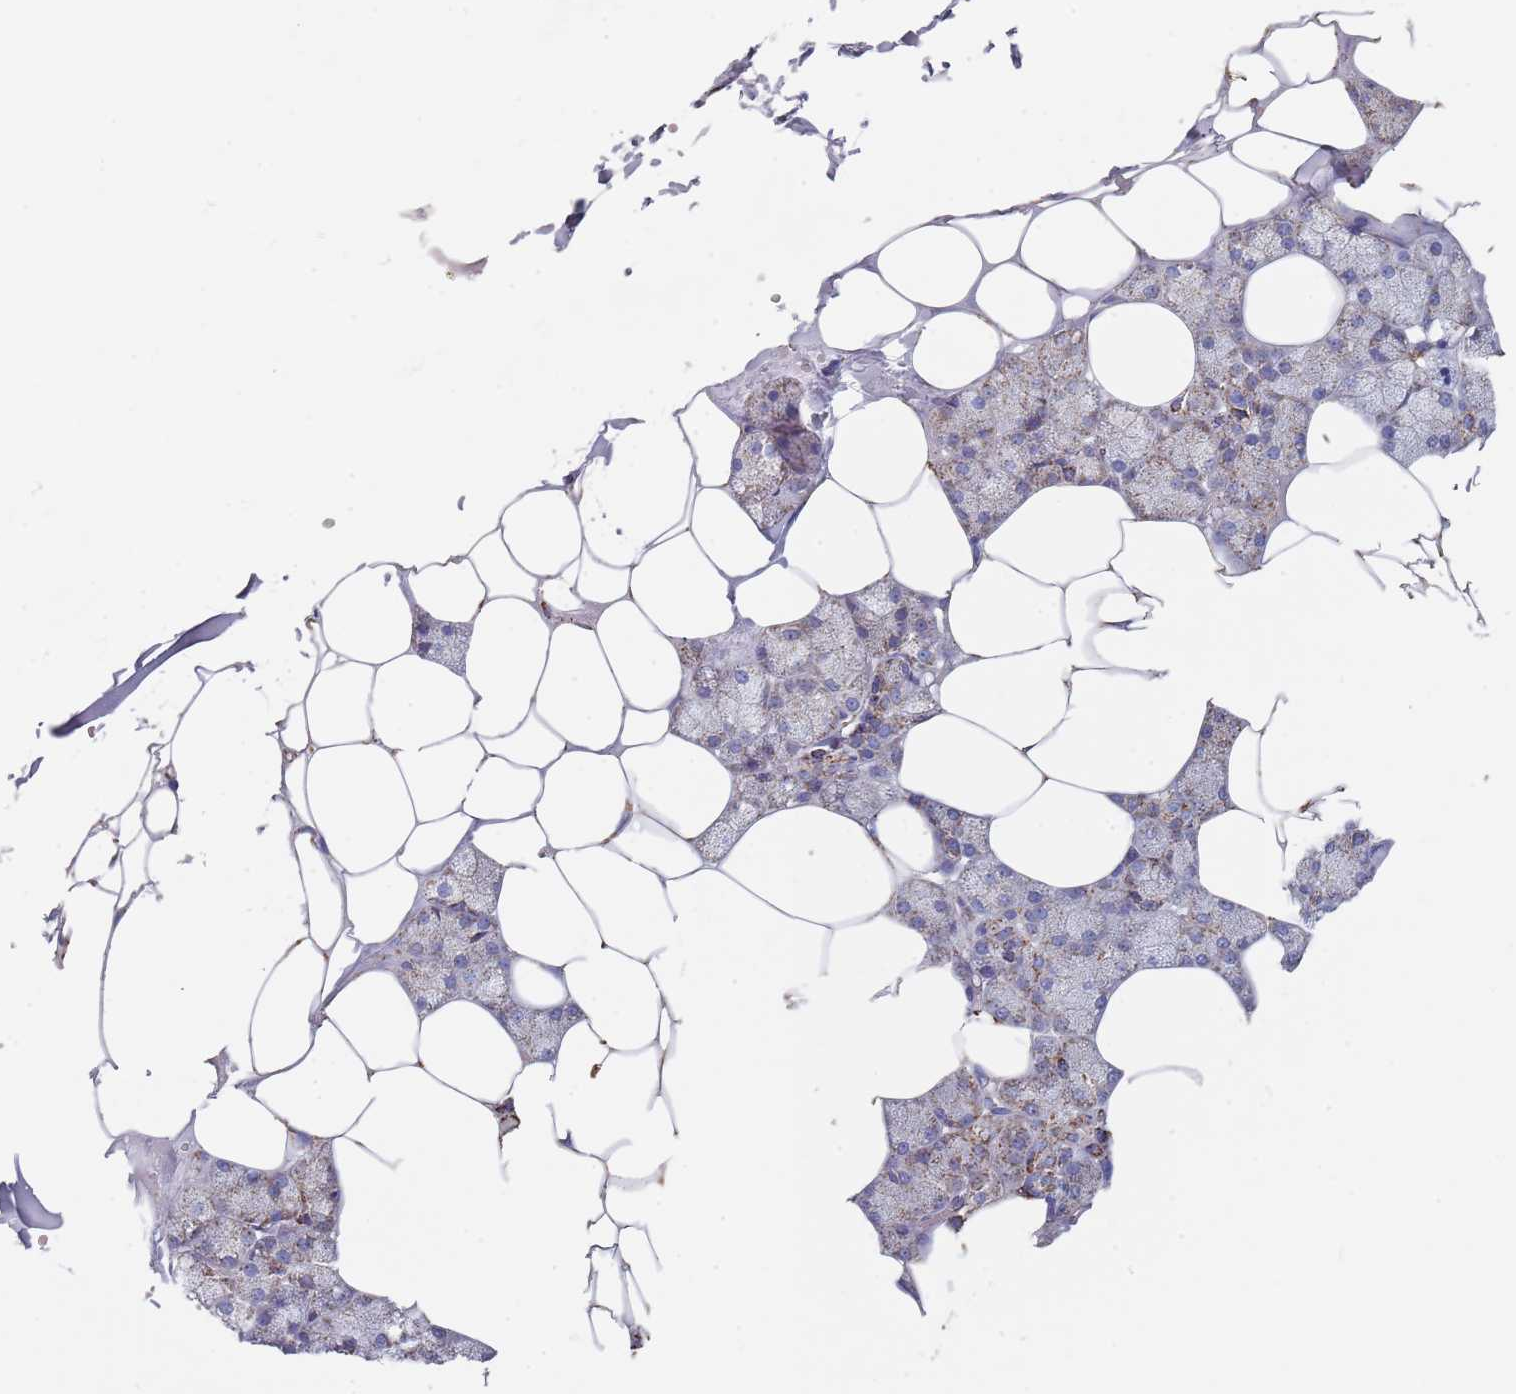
{"staining": {"intensity": "strong", "quantity": "<25%", "location": "cytoplasmic/membranous"}, "tissue": "salivary gland", "cell_type": "Glandular cells", "image_type": "normal", "snomed": [{"axis": "morphology", "description": "Normal tissue, NOS"}, {"axis": "topography", "description": "Salivary gland"}], "caption": "A histopathology image of salivary gland stained for a protein shows strong cytoplasmic/membranous brown staining in glandular cells. (Stains: DAB (3,3'-diaminobenzidine) in brown, nuclei in blue, Microscopy: brightfield microscopy at high magnification).", "gene": "PGP", "patient": {"sex": "male", "age": 62}}